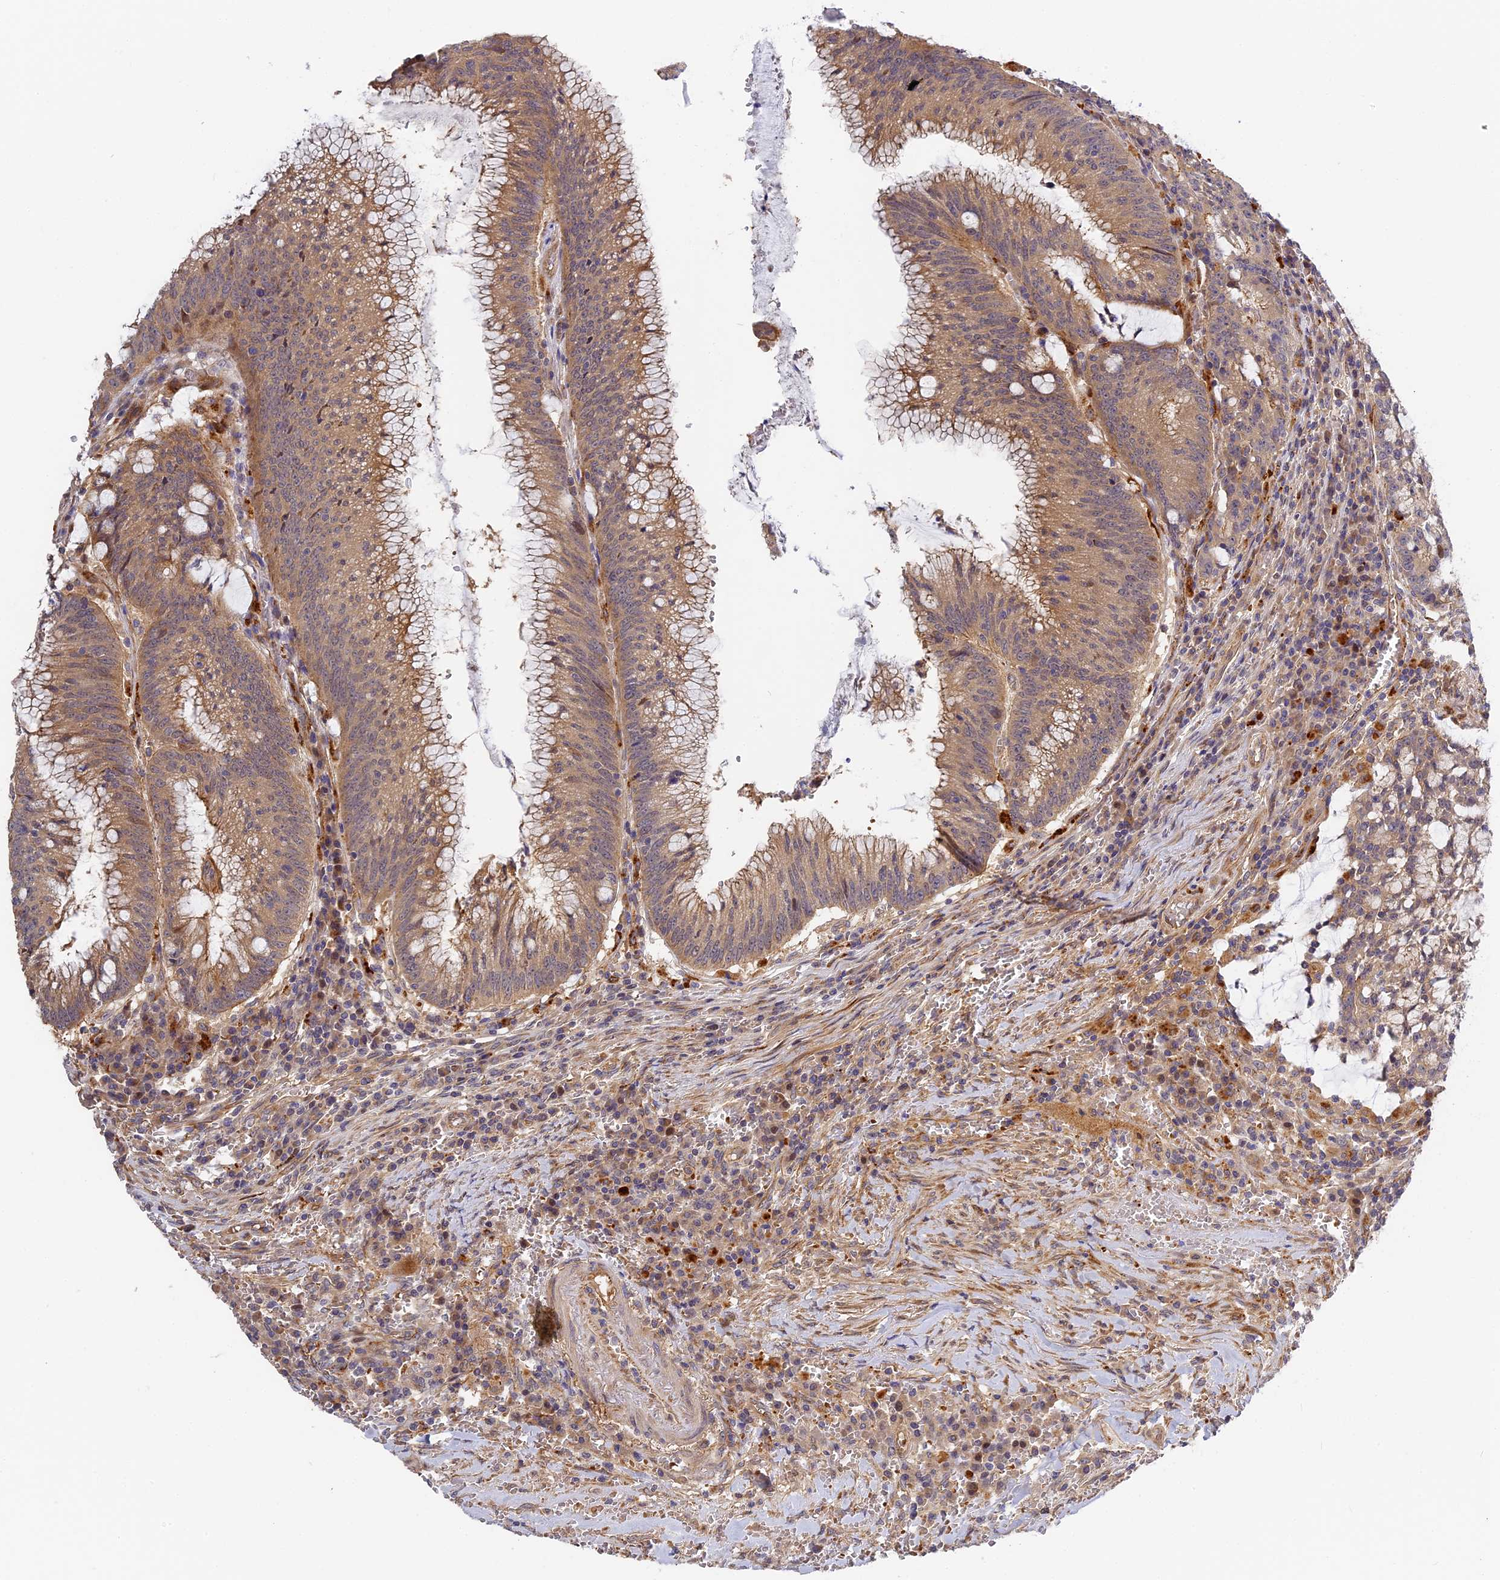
{"staining": {"intensity": "moderate", "quantity": "25%-75%", "location": "cytoplasmic/membranous"}, "tissue": "colorectal cancer", "cell_type": "Tumor cells", "image_type": "cancer", "snomed": [{"axis": "morphology", "description": "Adenocarcinoma, NOS"}, {"axis": "topography", "description": "Rectum"}], "caption": "An image of colorectal adenocarcinoma stained for a protein shows moderate cytoplasmic/membranous brown staining in tumor cells. (Brightfield microscopy of DAB IHC at high magnification).", "gene": "MISP3", "patient": {"sex": "female", "age": 77}}